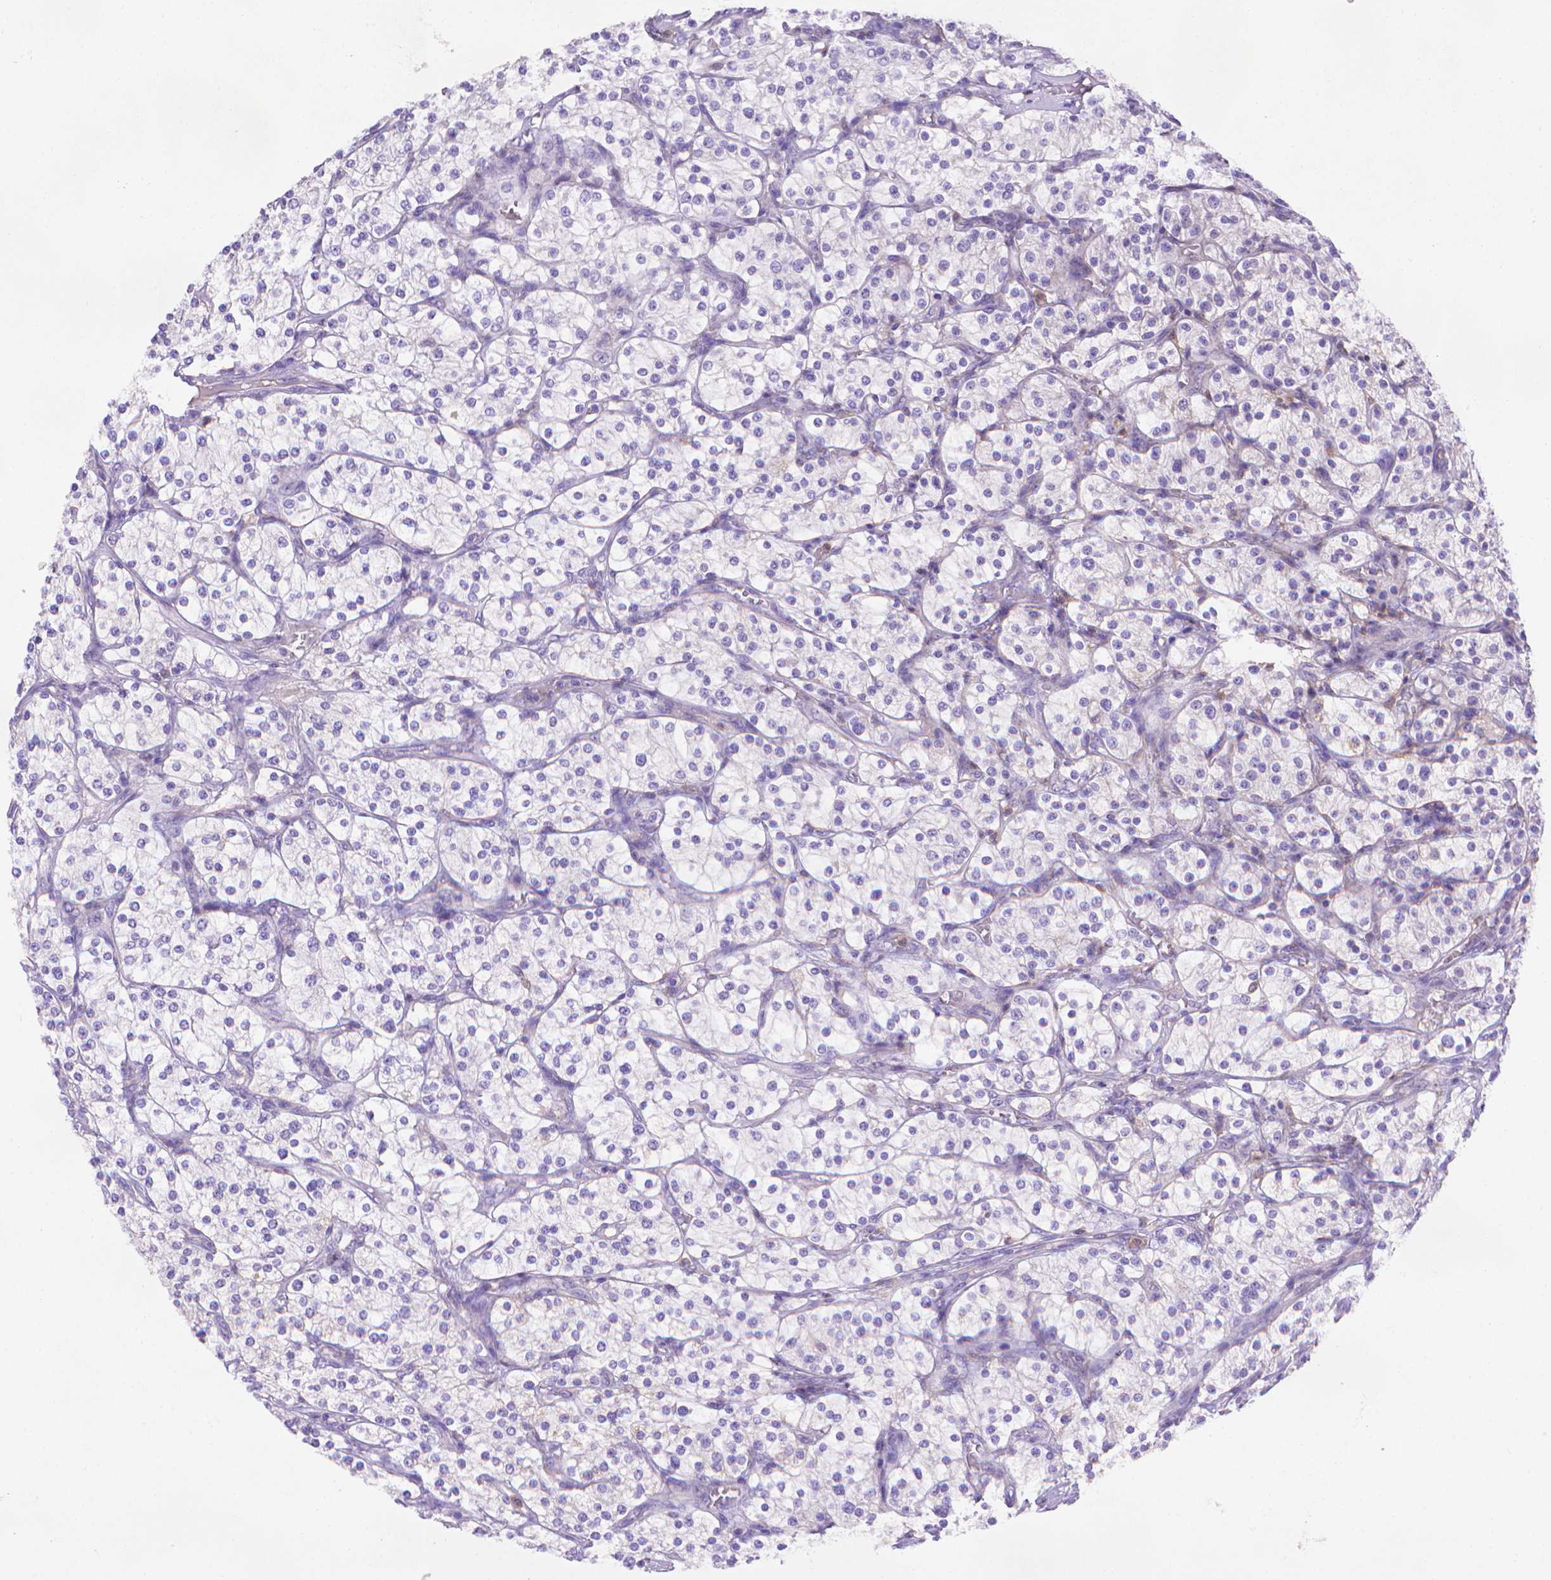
{"staining": {"intensity": "negative", "quantity": "none", "location": "none"}, "tissue": "renal cancer", "cell_type": "Tumor cells", "image_type": "cancer", "snomed": [{"axis": "morphology", "description": "Adenocarcinoma, NOS"}, {"axis": "topography", "description": "Kidney"}], "caption": "This is an immunohistochemistry image of adenocarcinoma (renal). There is no staining in tumor cells.", "gene": "FGD2", "patient": {"sex": "male", "age": 80}}